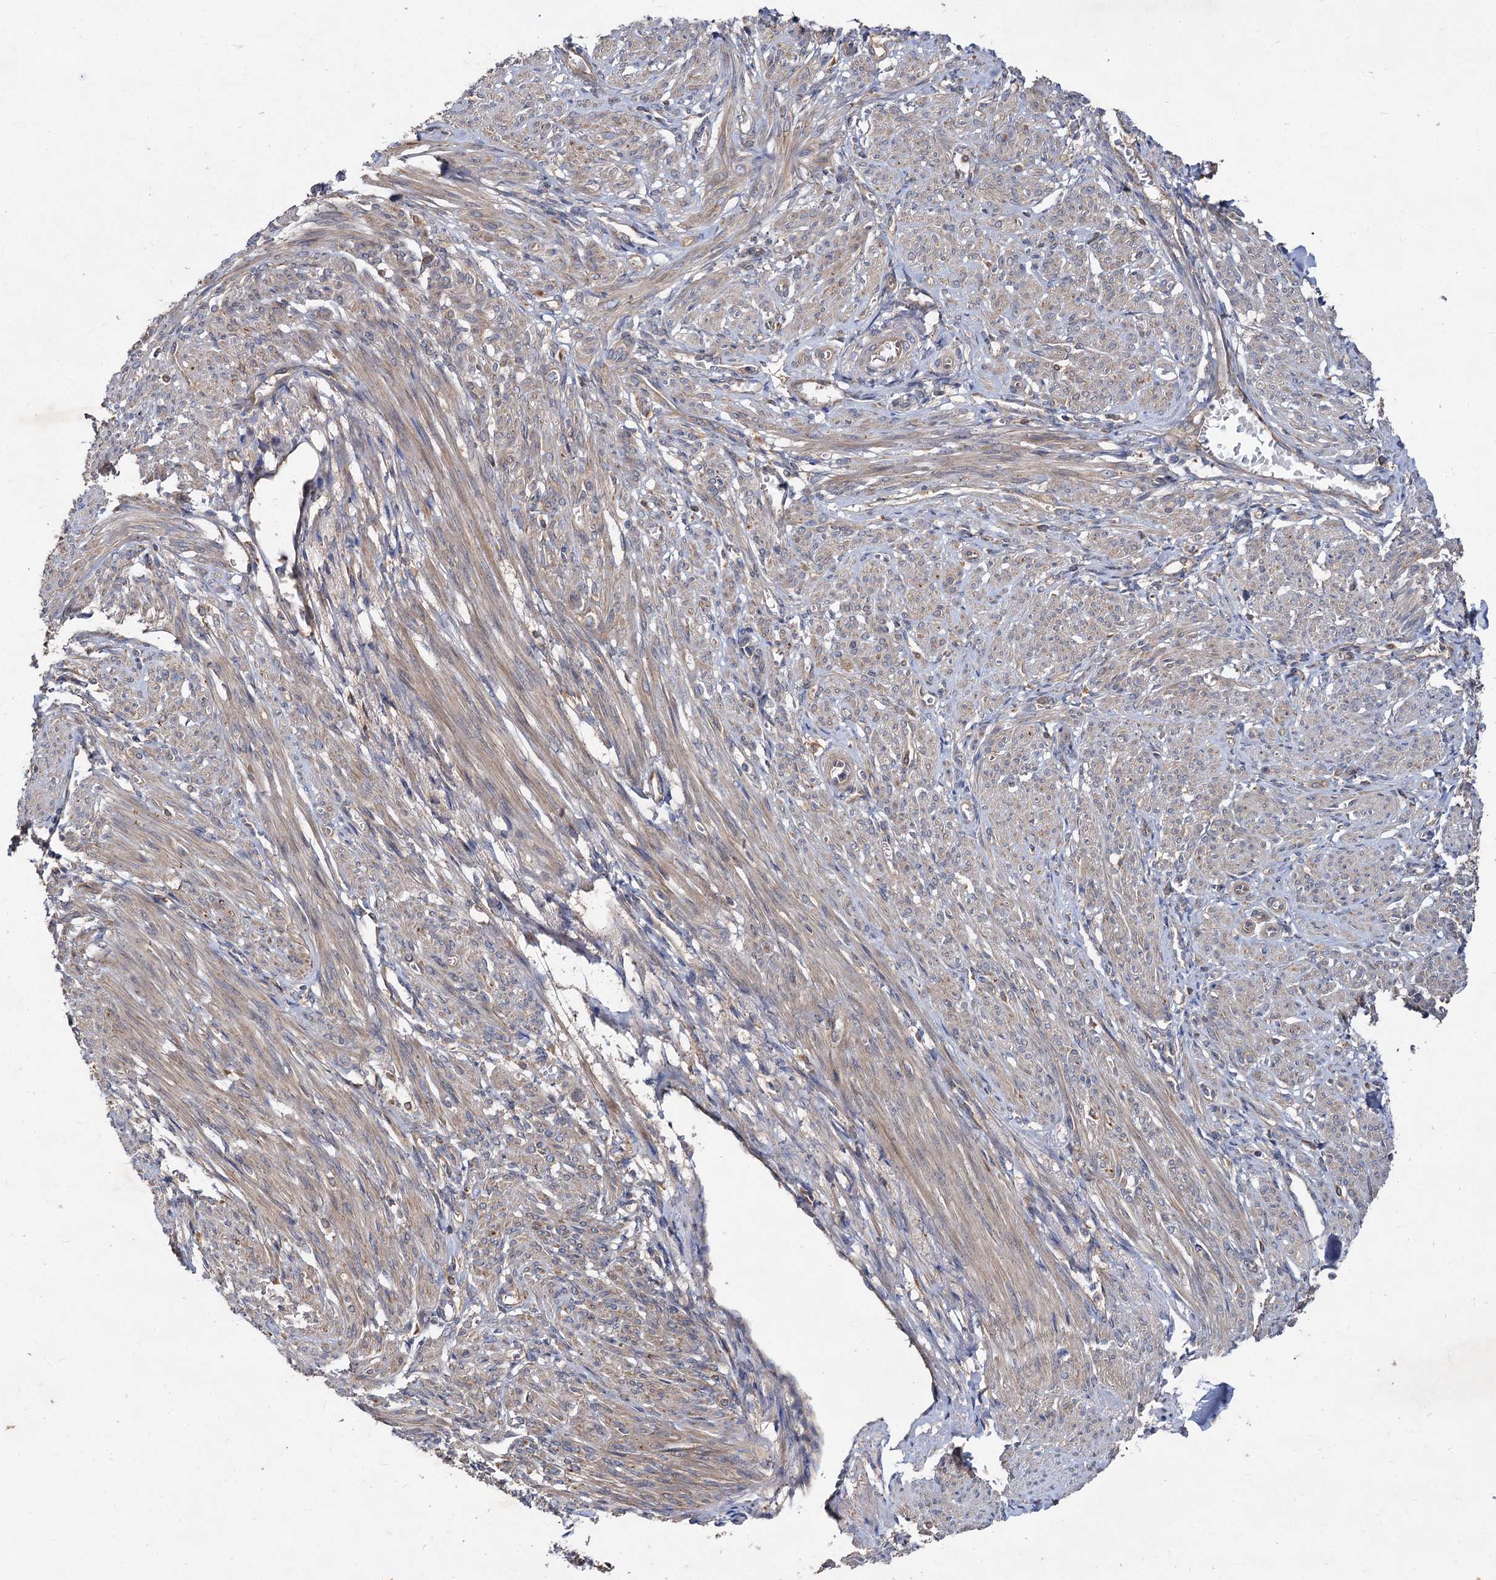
{"staining": {"intensity": "weak", "quantity": "25%-75%", "location": "cytoplasmic/membranous"}, "tissue": "smooth muscle", "cell_type": "Smooth muscle cells", "image_type": "normal", "snomed": [{"axis": "morphology", "description": "Normal tissue, NOS"}, {"axis": "topography", "description": "Smooth muscle"}], "caption": "Smooth muscle stained for a protein reveals weak cytoplasmic/membranous positivity in smooth muscle cells. The protein is shown in brown color, while the nuclei are stained blue.", "gene": "VPS29", "patient": {"sex": "female", "age": 39}}